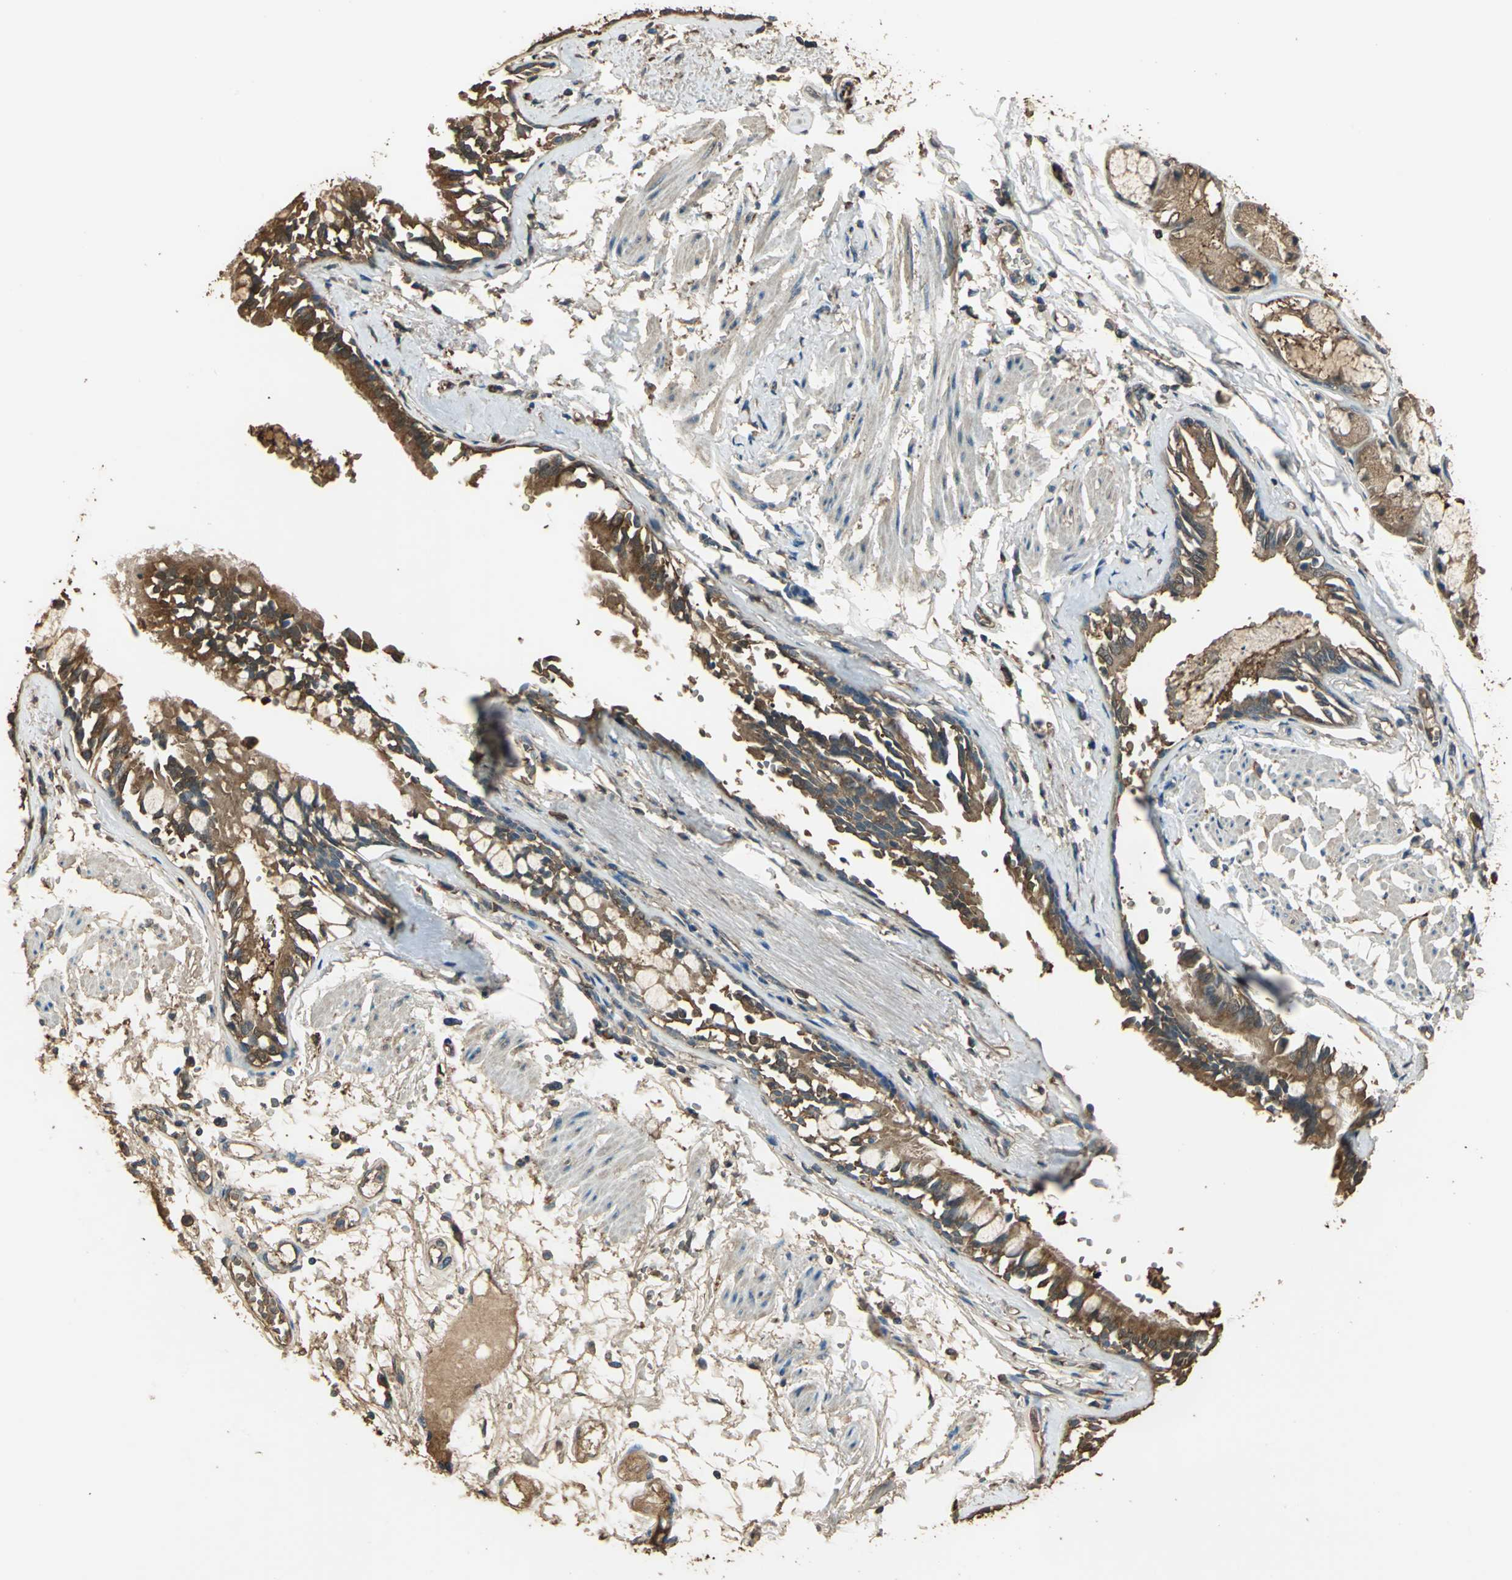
{"staining": {"intensity": "strong", "quantity": ">75%", "location": "cytoplasmic/membranous,nuclear"}, "tissue": "bronchus", "cell_type": "Respiratory epithelial cells", "image_type": "normal", "snomed": [{"axis": "morphology", "description": "Normal tissue, NOS"}, {"axis": "topography", "description": "Bronchus"}, {"axis": "topography", "description": "Lung"}], "caption": "IHC (DAB) staining of benign bronchus demonstrates strong cytoplasmic/membranous,nuclear protein staining in about >75% of respiratory epithelial cells.", "gene": "DDAH1", "patient": {"sex": "female", "age": 56}}